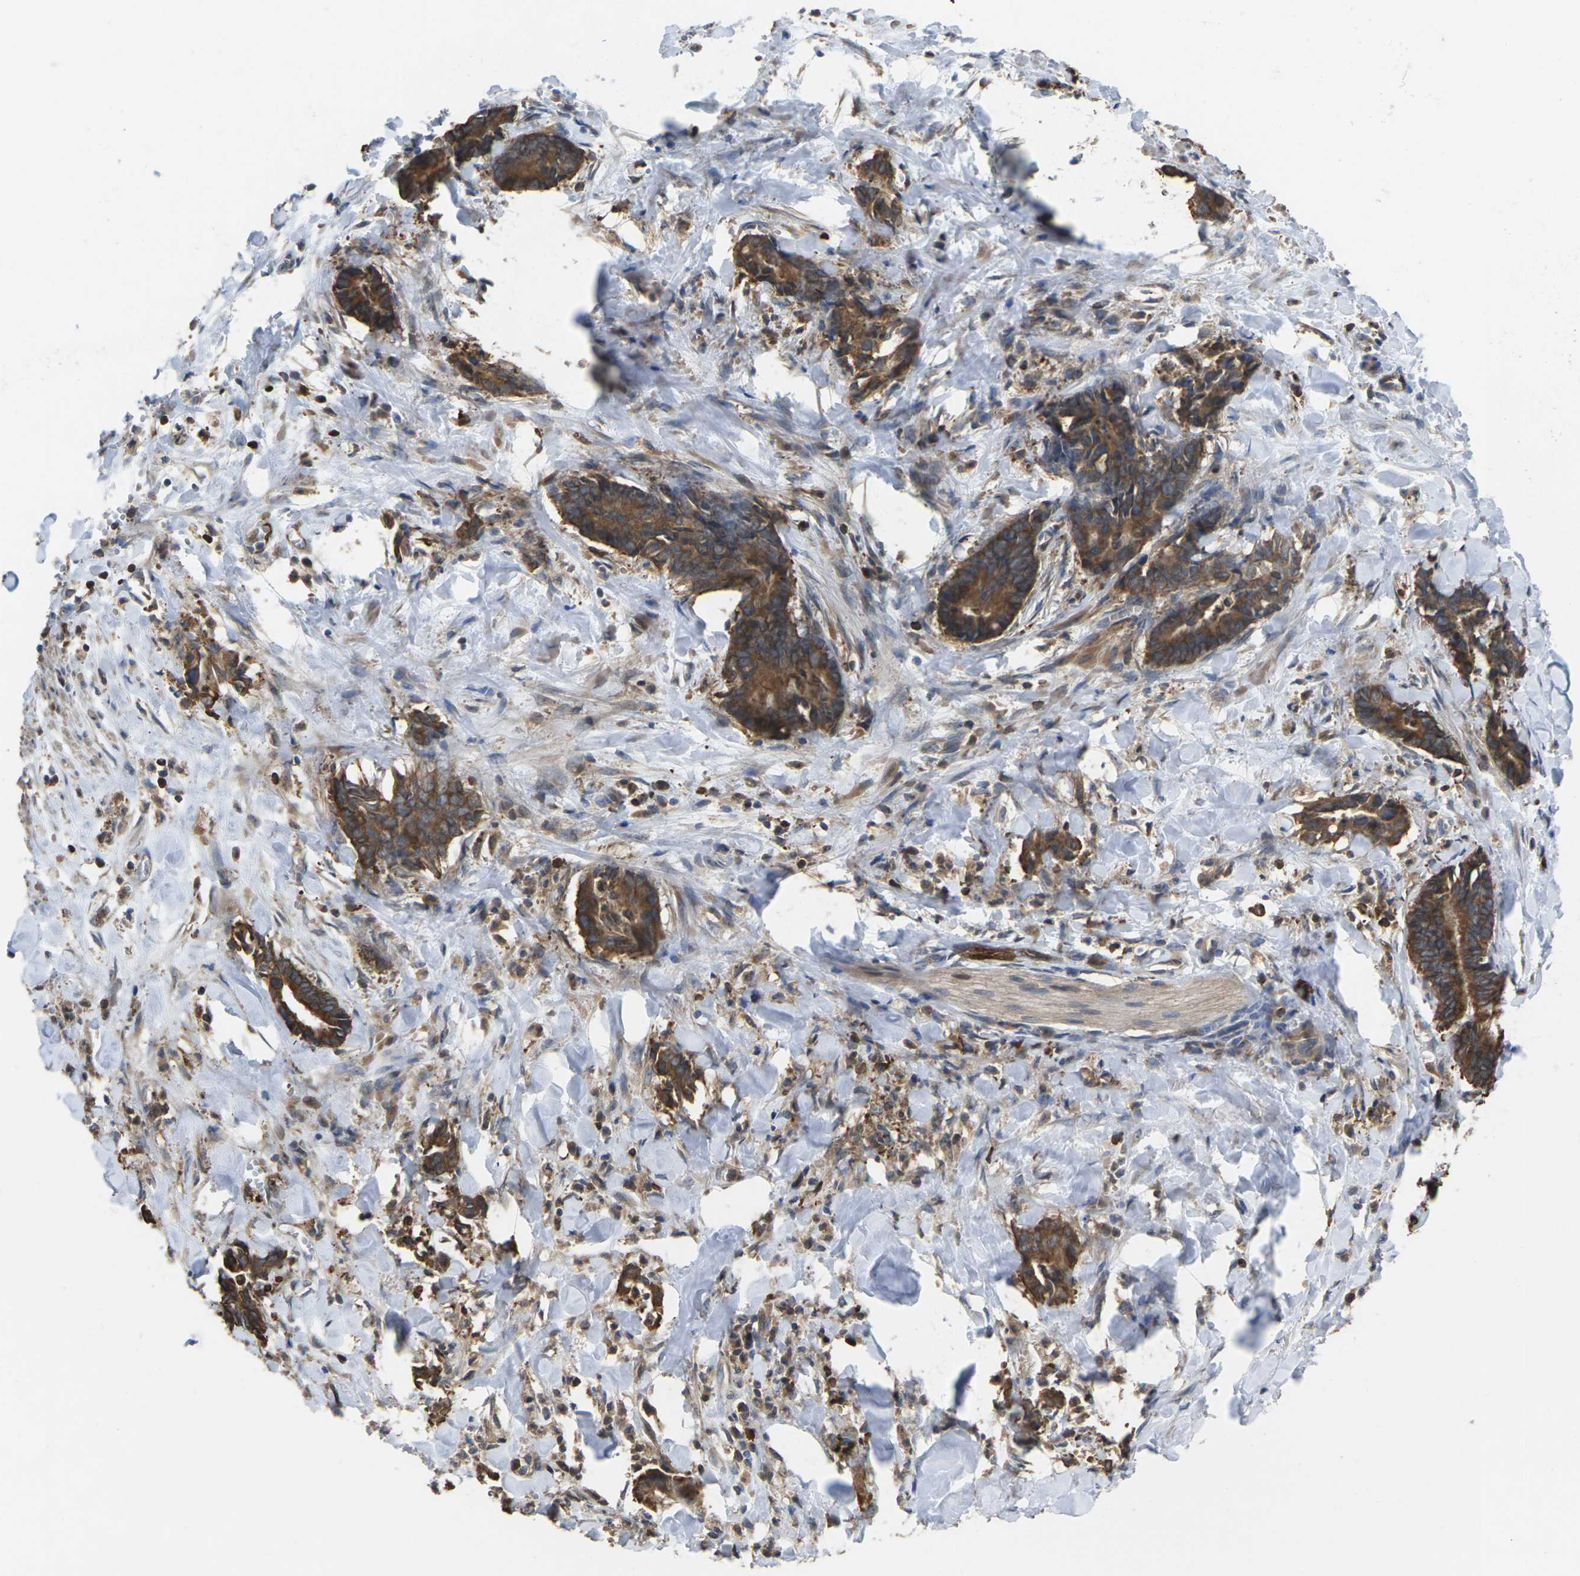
{"staining": {"intensity": "strong", "quantity": ">75%", "location": "cytoplasmic/membranous"}, "tissue": "cervical cancer", "cell_type": "Tumor cells", "image_type": "cancer", "snomed": [{"axis": "morphology", "description": "Adenocarcinoma, NOS"}, {"axis": "topography", "description": "Cervix"}], "caption": "Immunohistochemical staining of human cervical adenocarcinoma displays high levels of strong cytoplasmic/membranous expression in approximately >75% of tumor cells.", "gene": "TIAM1", "patient": {"sex": "female", "age": 44}}